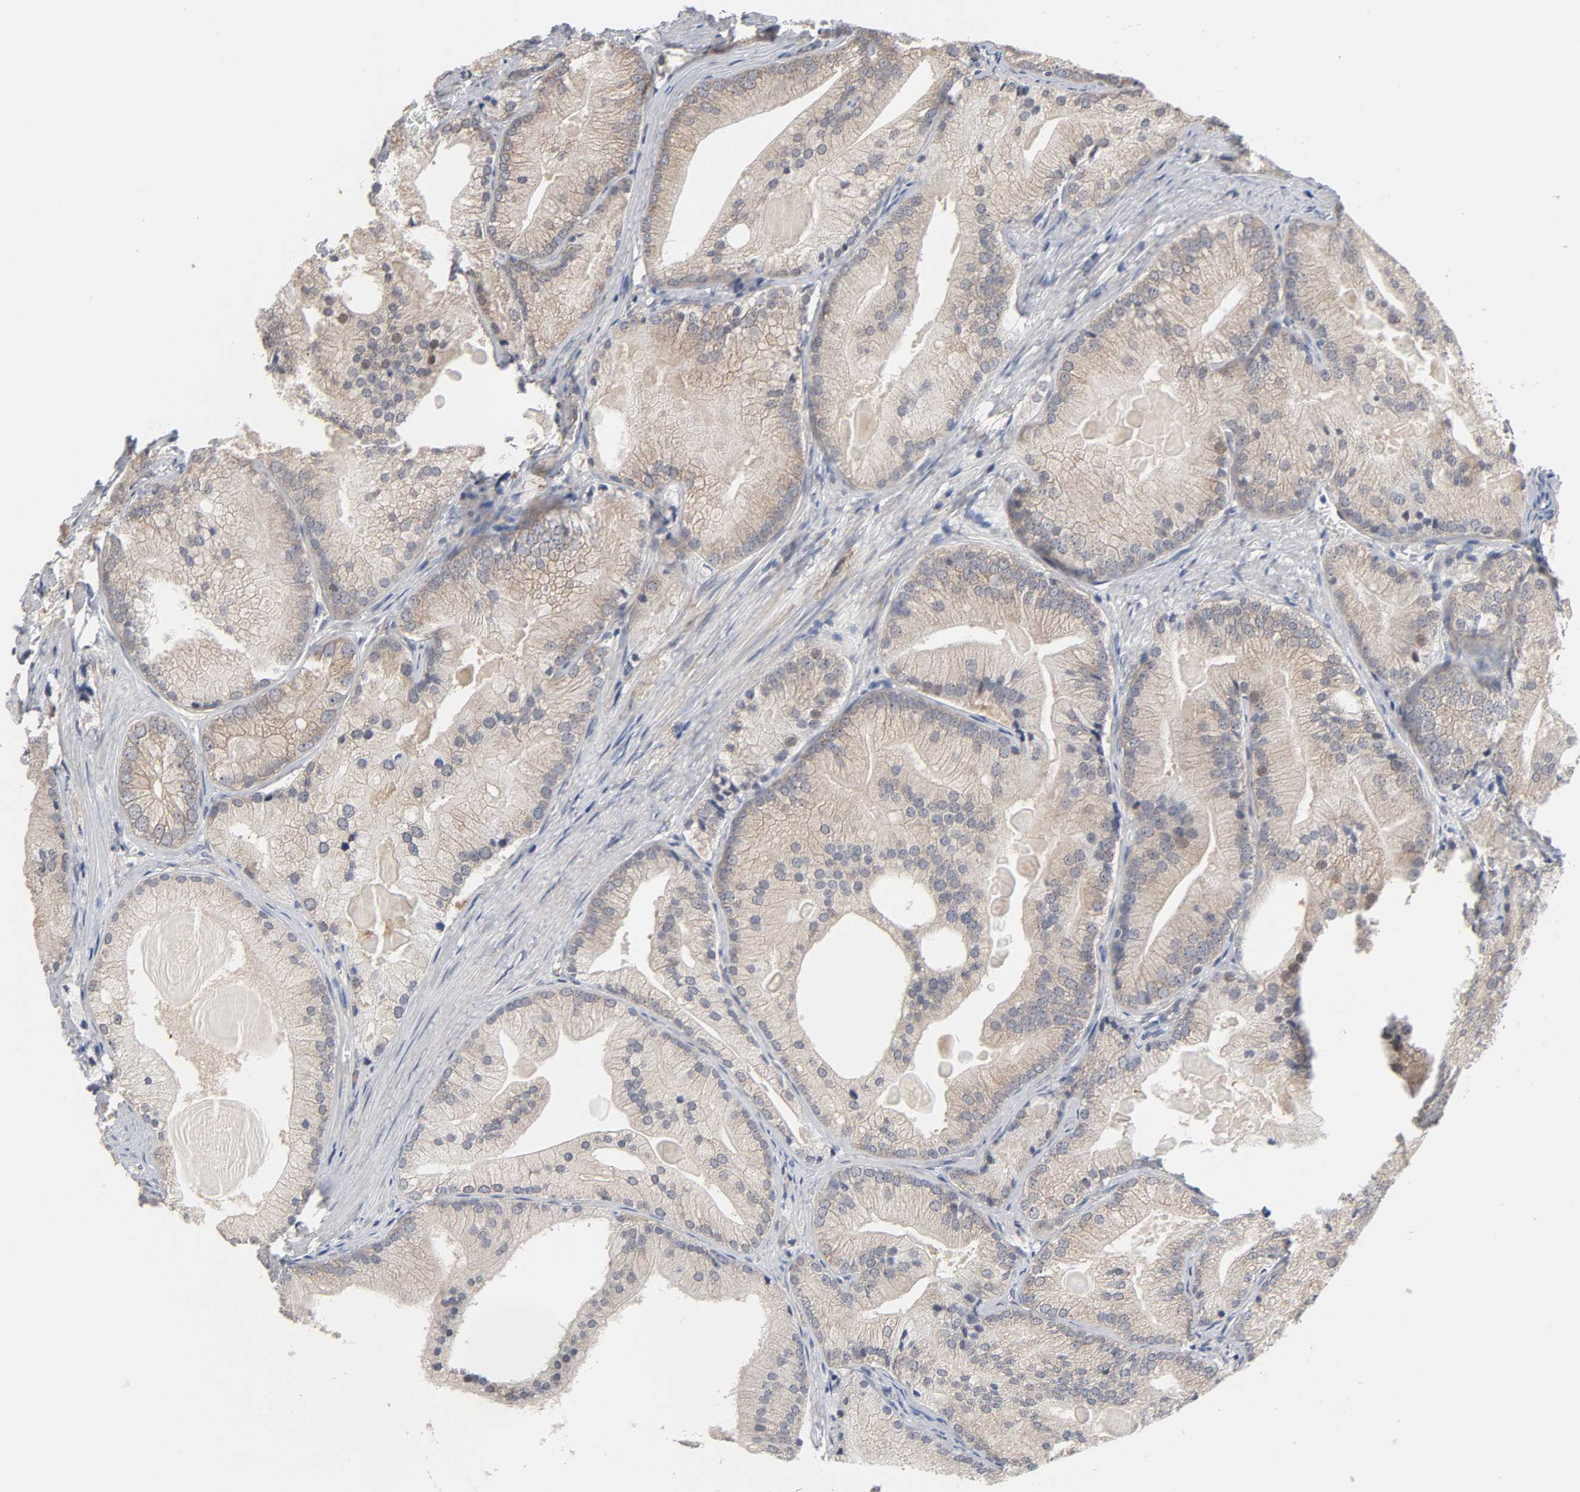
{"staining": {"intensity": "weak", "quantity": ">75%", "location": "cytoplasmic/membranous"}, "tissue": "prostate cancer", "cell_type": "Tumor cells", "image_type": "cancer", "snomed": [{"axis": "morphology", "description": "Adenocarcinoma, Low grade"}, {"axis": "topography", "description": "Prostate"}], "caption": "IHC micrograph of human prostate adenocarcinoma (low-grade) stained for a protein (brown), which demonstrates low levels of weak cytoplasmic/membranous expression in approximately >75% of tumor cells.", "gene": "HDLBP", "patient": {"sex": "male", "age": 69}}